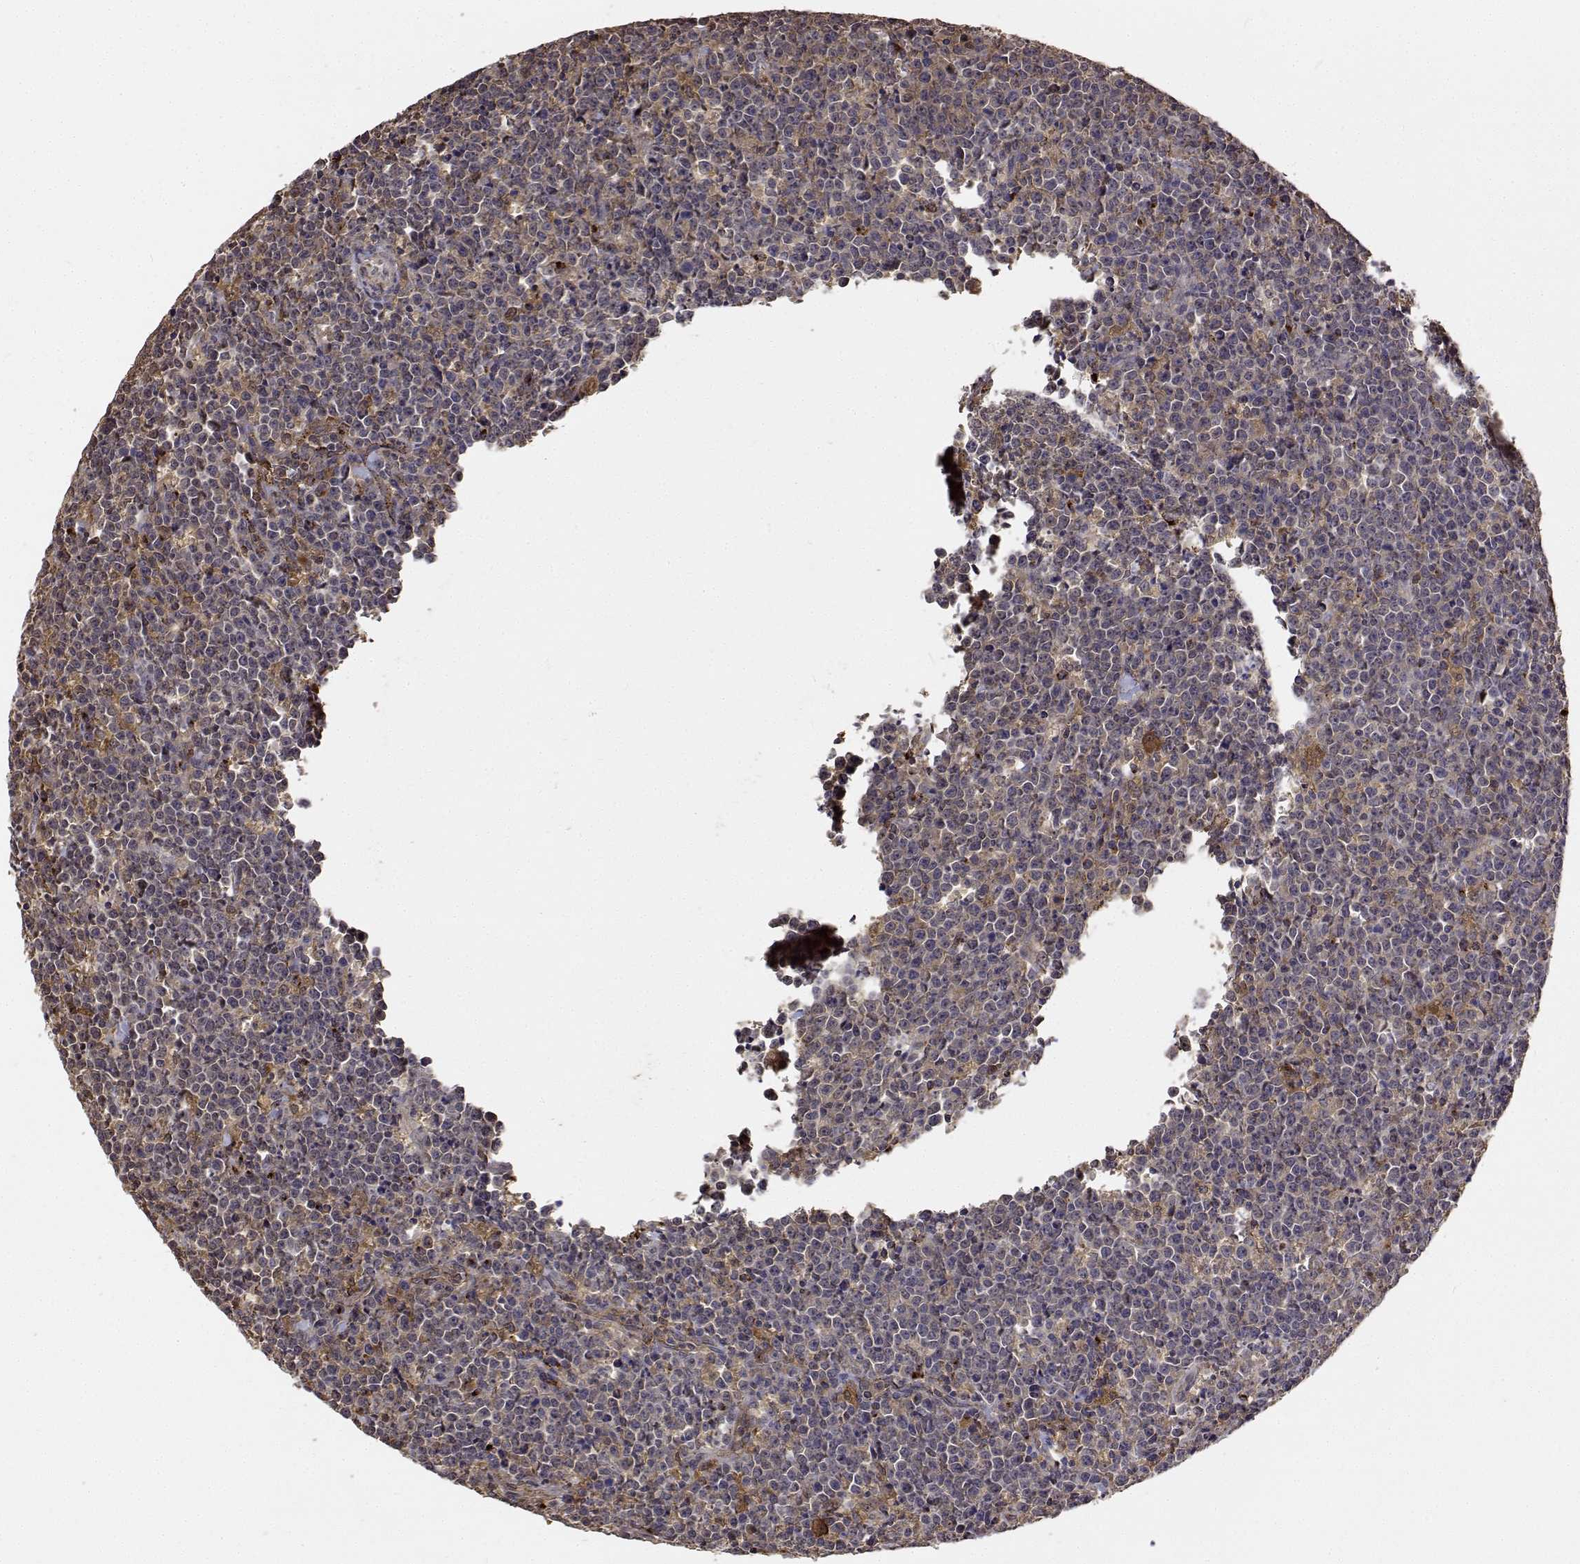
{"staining": {"intensity": "negative", "quantity": "none", "location": "none"}, "tissue": "lymphoma", "cell_type": "Tumor cells", "image_type": "cancer", "snomed": [{"axis": "morphology", "description": "Malignant lymphoma, non-Hodgkin's type, High grade"}, {"axis": "topography", "description": "Small intestine"}], "caption": "A micrograph of lymphoma stained for a protein demonstrates no brown staining in tumor cells.", "gene": "PCID2", "patient": {"sex": "female", "age": 56}}